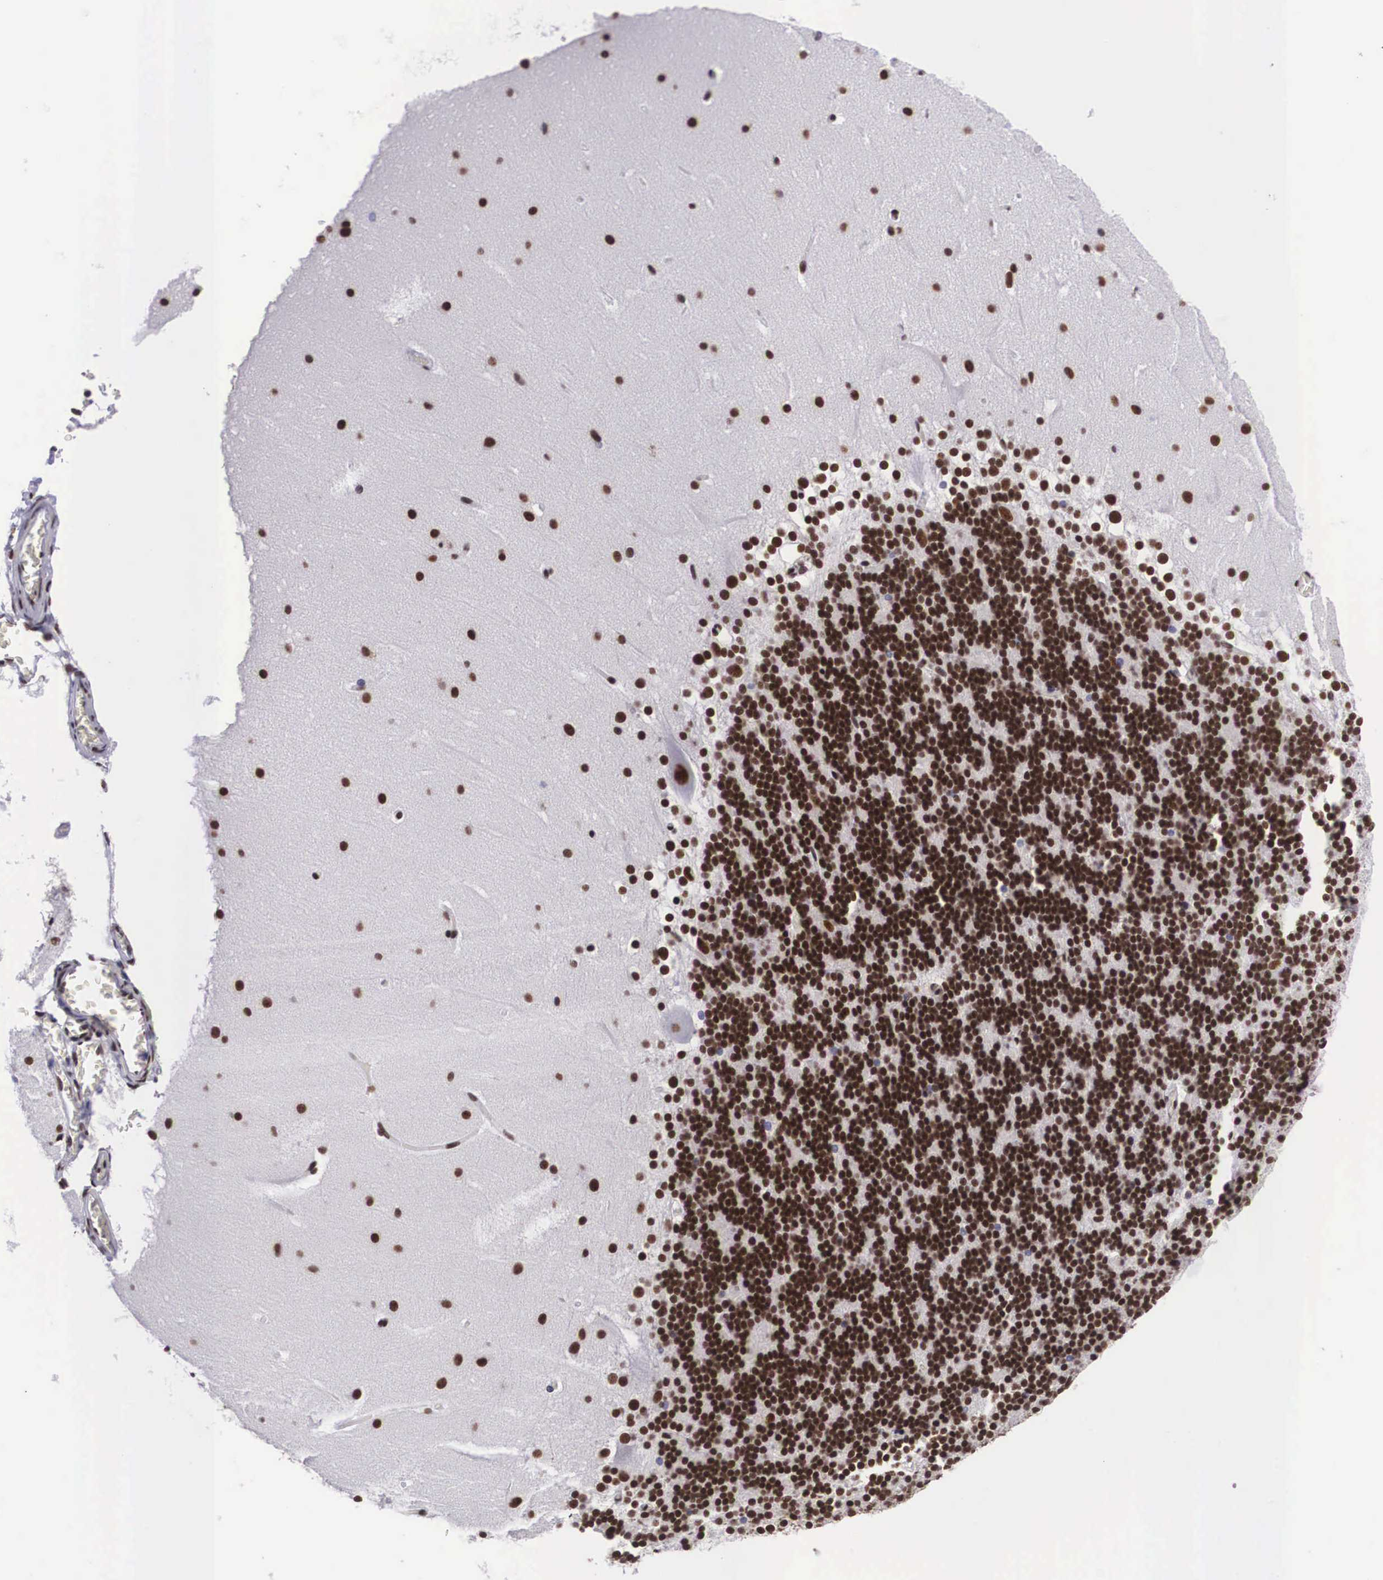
{"staining": {"intensity": "strong", "quantity": ">75%", "location": "nuclear"}, "tissue": "cerebellum", "cell_type": "Cells in granular layer", "image_type": "normal", "snomed": [{"axis": "morphology", "description": "Normal tissue, NOS"}, {"axis": "topography", "description": "Cerebellum"}], "caption": "This image exhibits IHC staining of unremarkable cerebellum, with high strong nuclear staining in about >75% of cells in granular layer.", "gene": "SF3A1", "patient": {"sex": "female", "age": 19}}